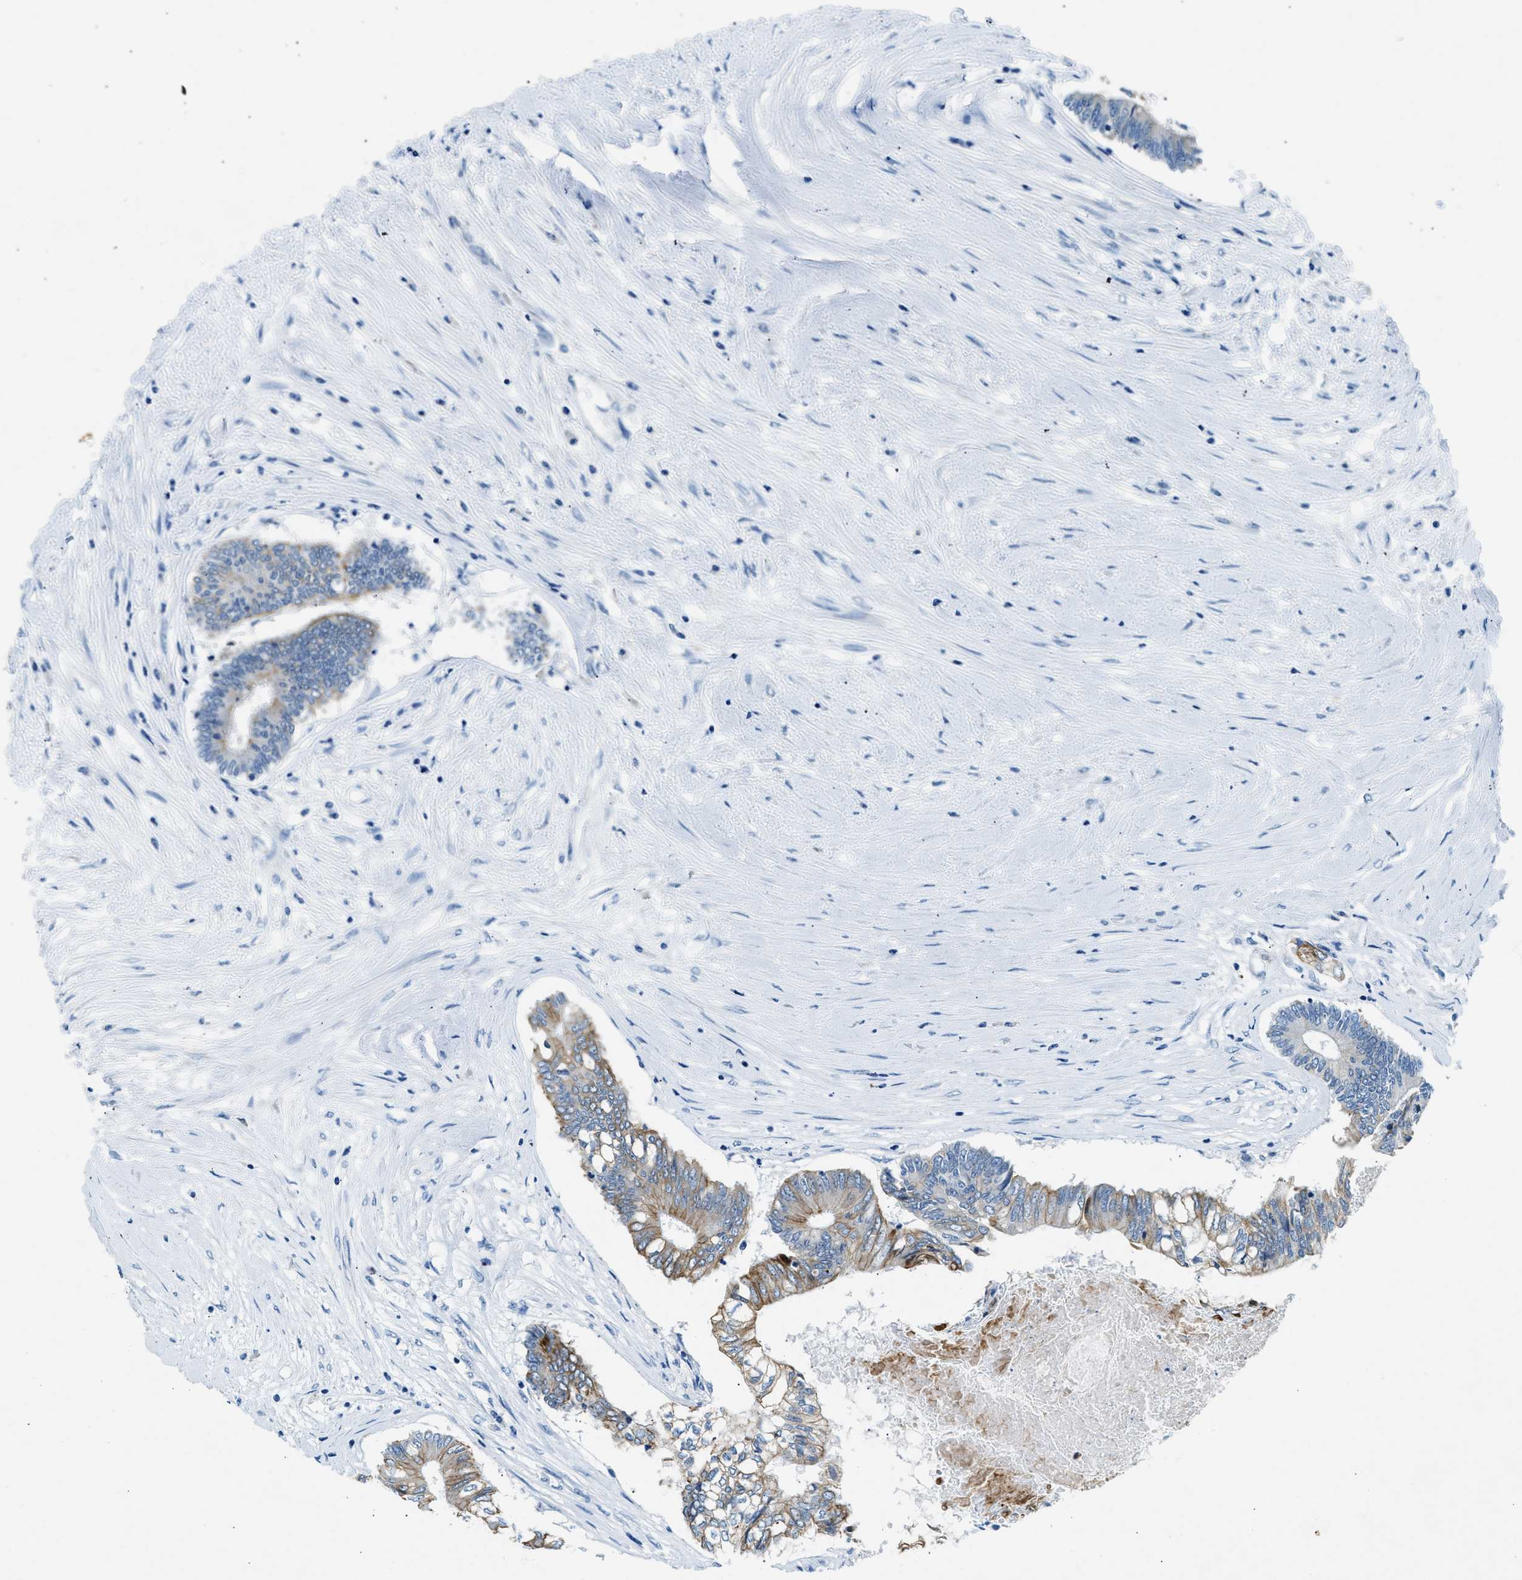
{"staining": {"intensity": "moderate", "quantity": "<25%", "location": "cytoplasmic/membranous"}, "tissue": "colorectal cancer", "cell_type": "Tumor cells", "image_type": "cancer", "snomed": [{"axis": "morphology", "description": "Adenocarcinoma, NOS"}, {"axis": "topography", "description": "Rectum"}], "caption": "Immunohistochemical staining of human adenocarcinoma (colorectal) shows low levels of moderate cytoplasmic/membranous protein staining in approximately <25% of tumor cells.", "gene": "CFAP20", "patient": {"sex": "male", "age": 63}}